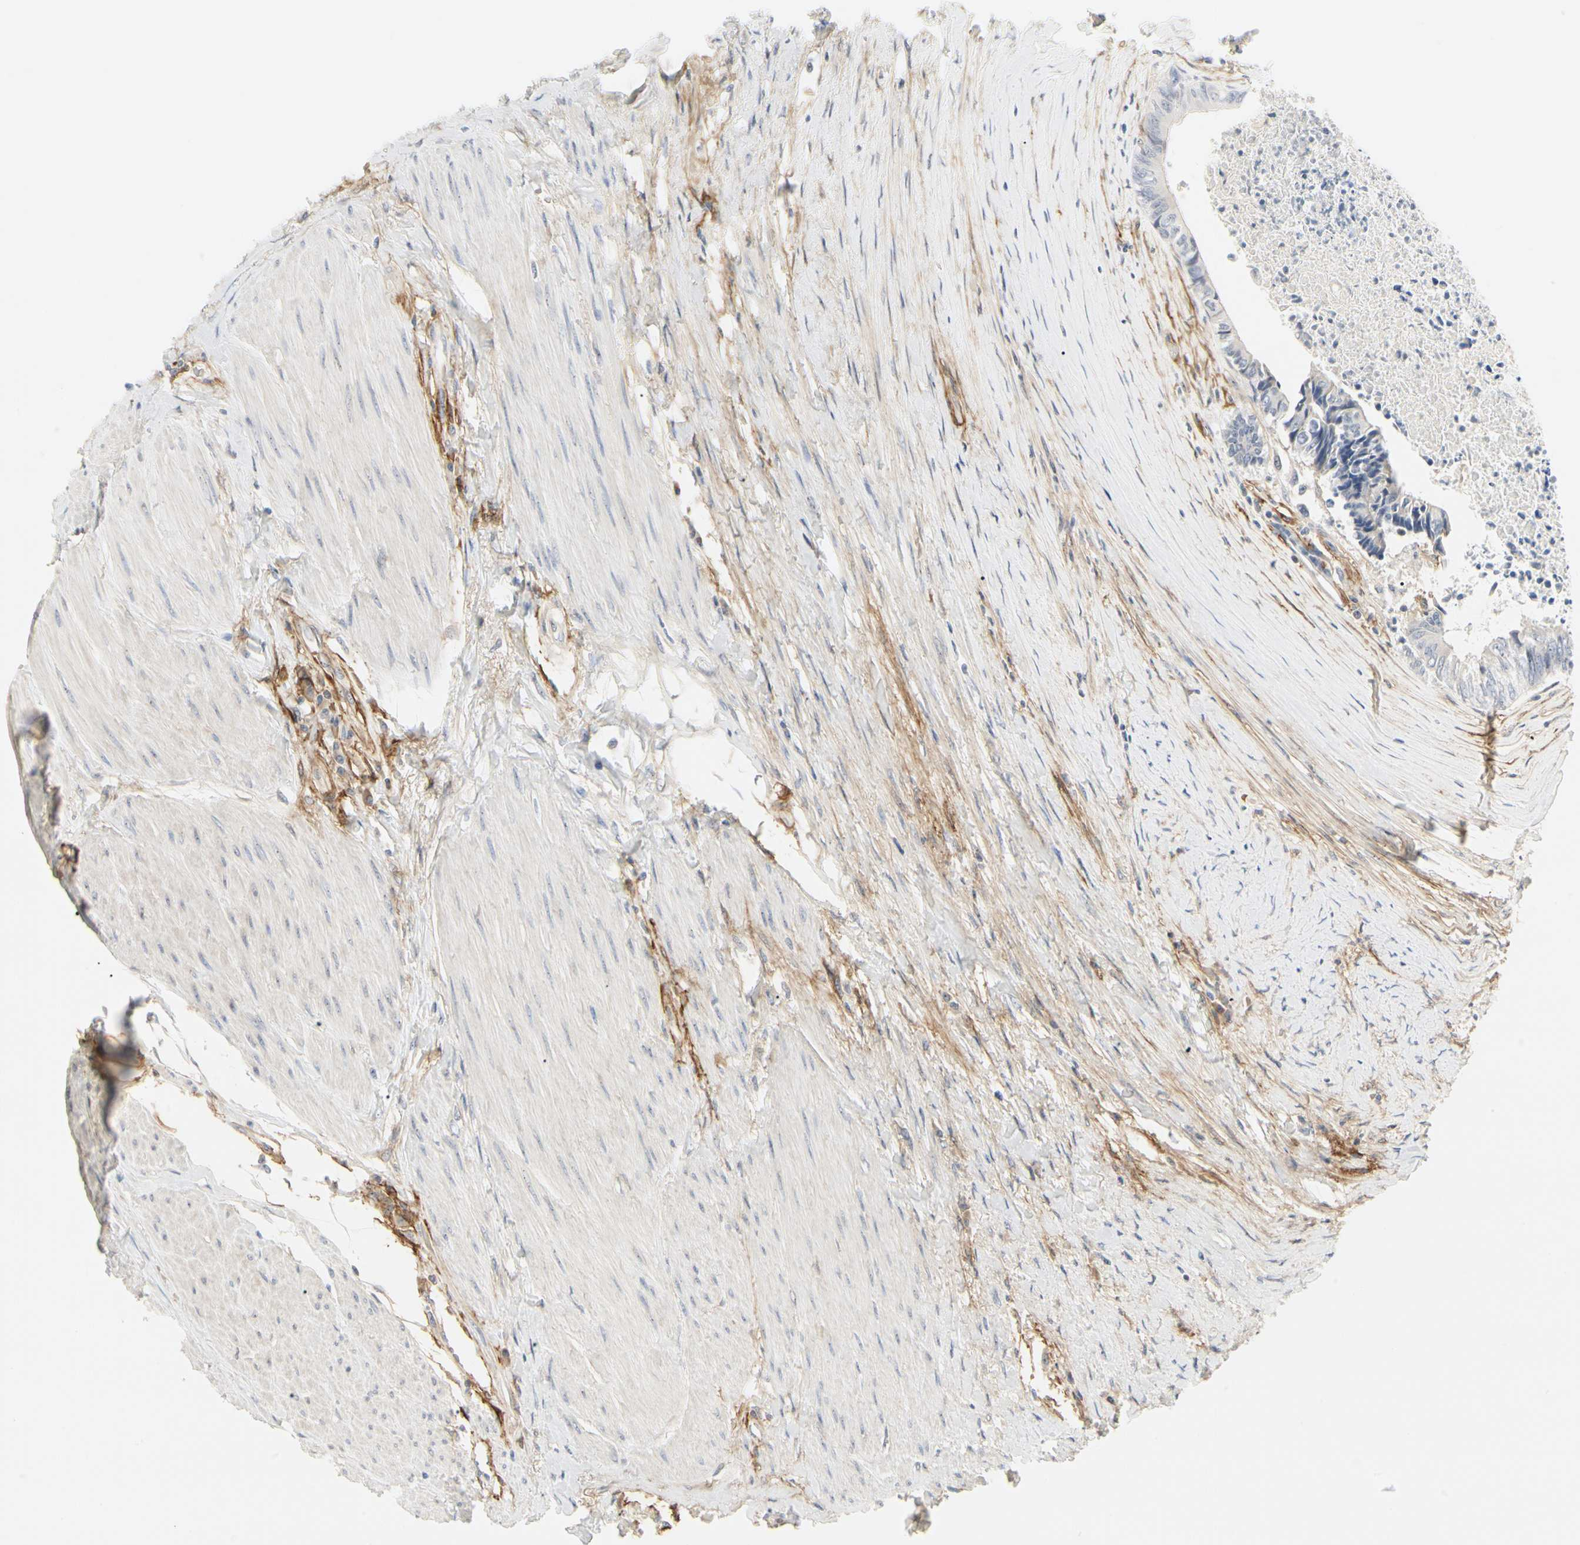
{"staining": {"intensity": "negative", "quantity": "none", "location": "none"}, "tissue": "colorectal cancer", "cell_type": "Tumor cells", "image_type": "cancer", "snomed": [{"axis": "morphology", "description": "Adenocarcinoma, NOS"}, {"axis": "topography", "description": "Rectum"}], "caption": "Human adenocarcinoma (colorectal) stained for a protein using immunohistochemistry (IHC) demonstrates no staining in tumor cells.", "gene": "GGT5", "patient": {"sex": "male", "age": 63}}